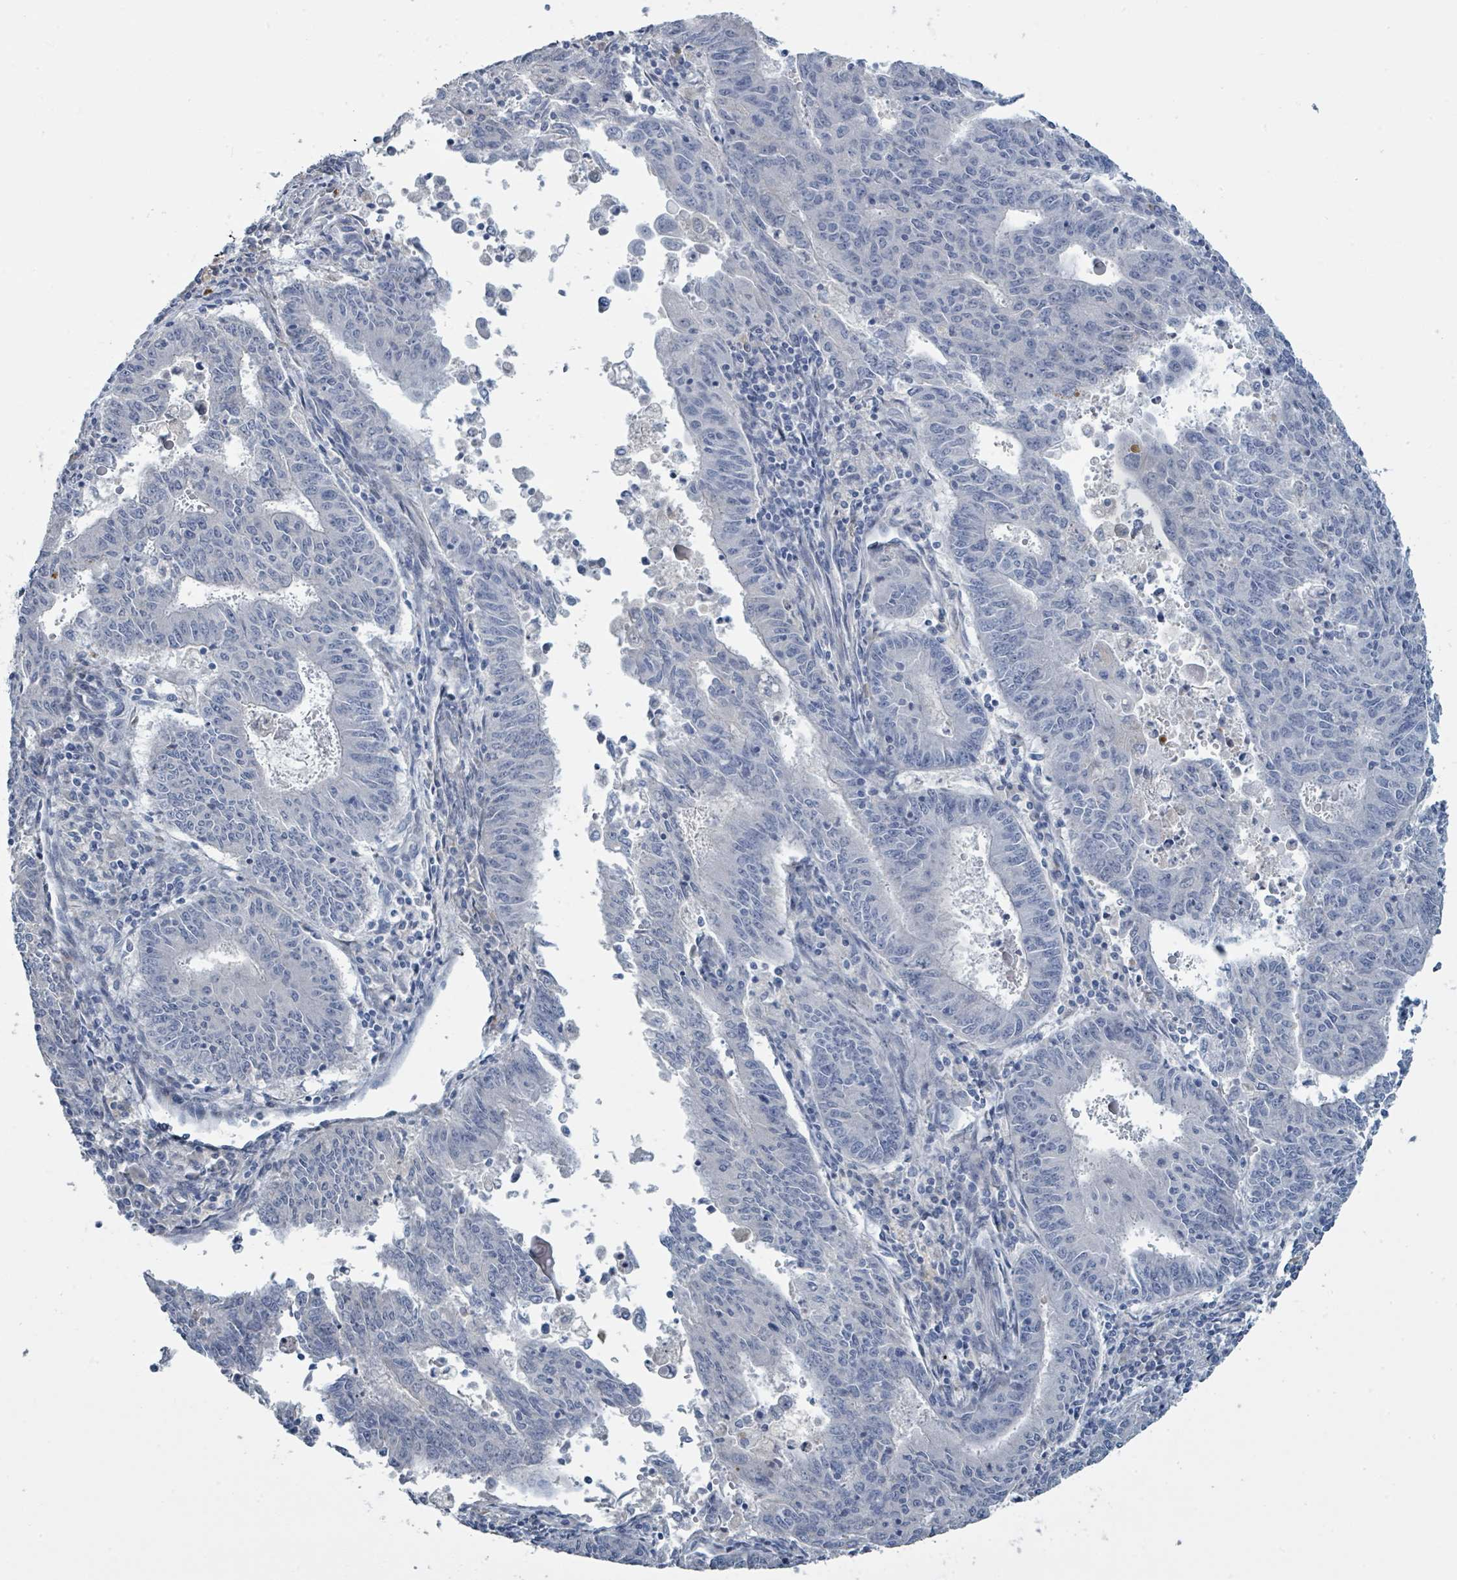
{"staining": {"intensity": "negative", "quantity": "none", "location": "none"}, "tissue": "endometrial cancer", "cell_type": "Tumor cells", "image_type": "cancer", "snomed": [{"axis": "morphology", "description": "Adenocarcinoma, NOS"}, {"axis": "topography", "description": "Endometrium"}], "caption": "The immunohistochemistry image has no significant staining in tumor cells of endometrial cancer tissue.", "gene": "RAB33B", "patient": {"sex": "female", "age": 59}}